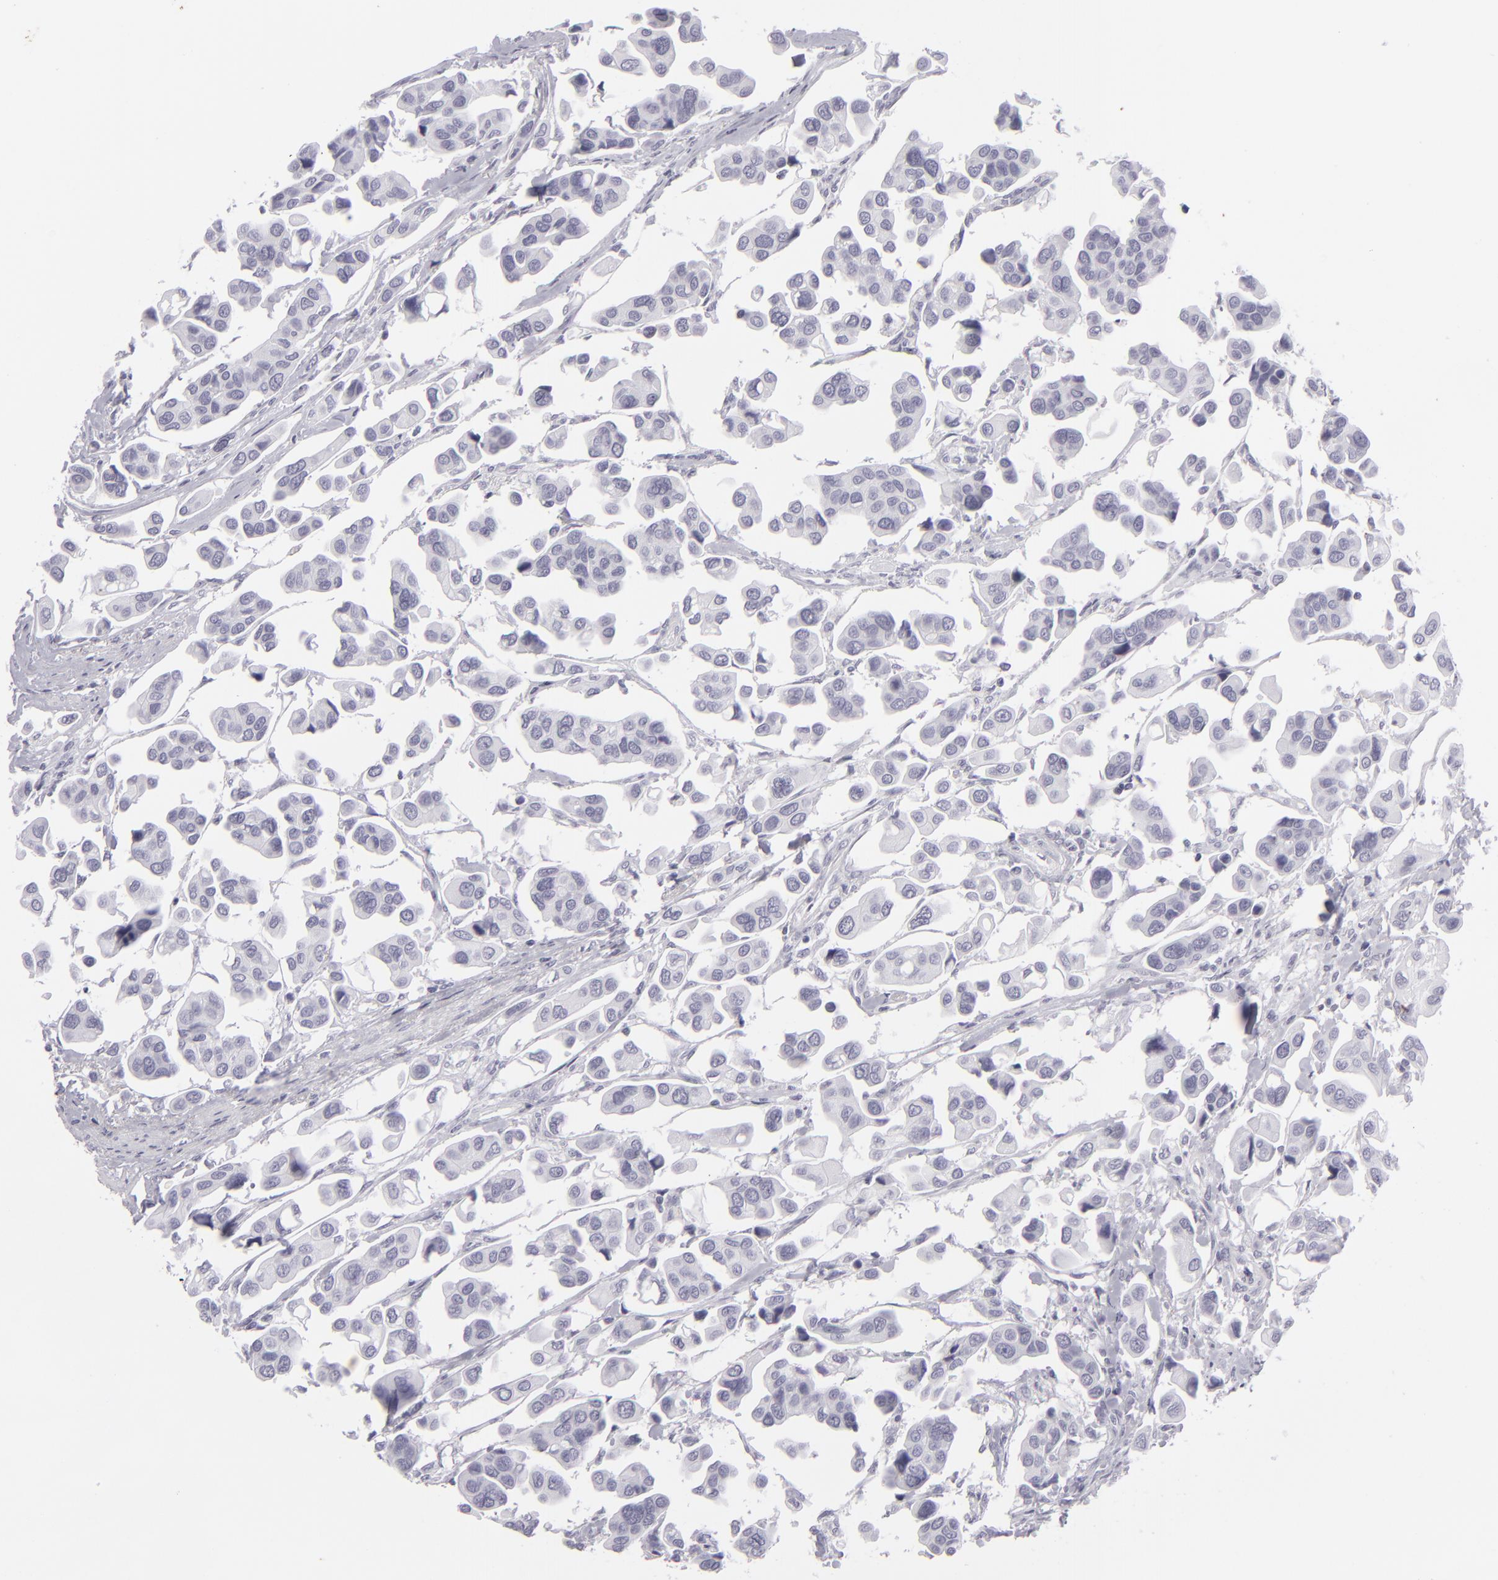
{"staining": {"intensity": "negative", "quantity": "none", "location": "none"}, "tissue": "urothelial cancer", "cell_type": "Tumor cells", "image_type": "cancer", "snomed": [{"axis": "morphology", "description": "Adenocarcinoma, NOS"}, {"axis": "topography", "description": "Urinary bladder"}], "caption": "A high-resolution image shows immunohistochemistry staining of adenocarcinoma, which reveals no significant positivity in tumor cells.", "gene": "KRT1", "patient": {"sex": "male", "age": 61}}